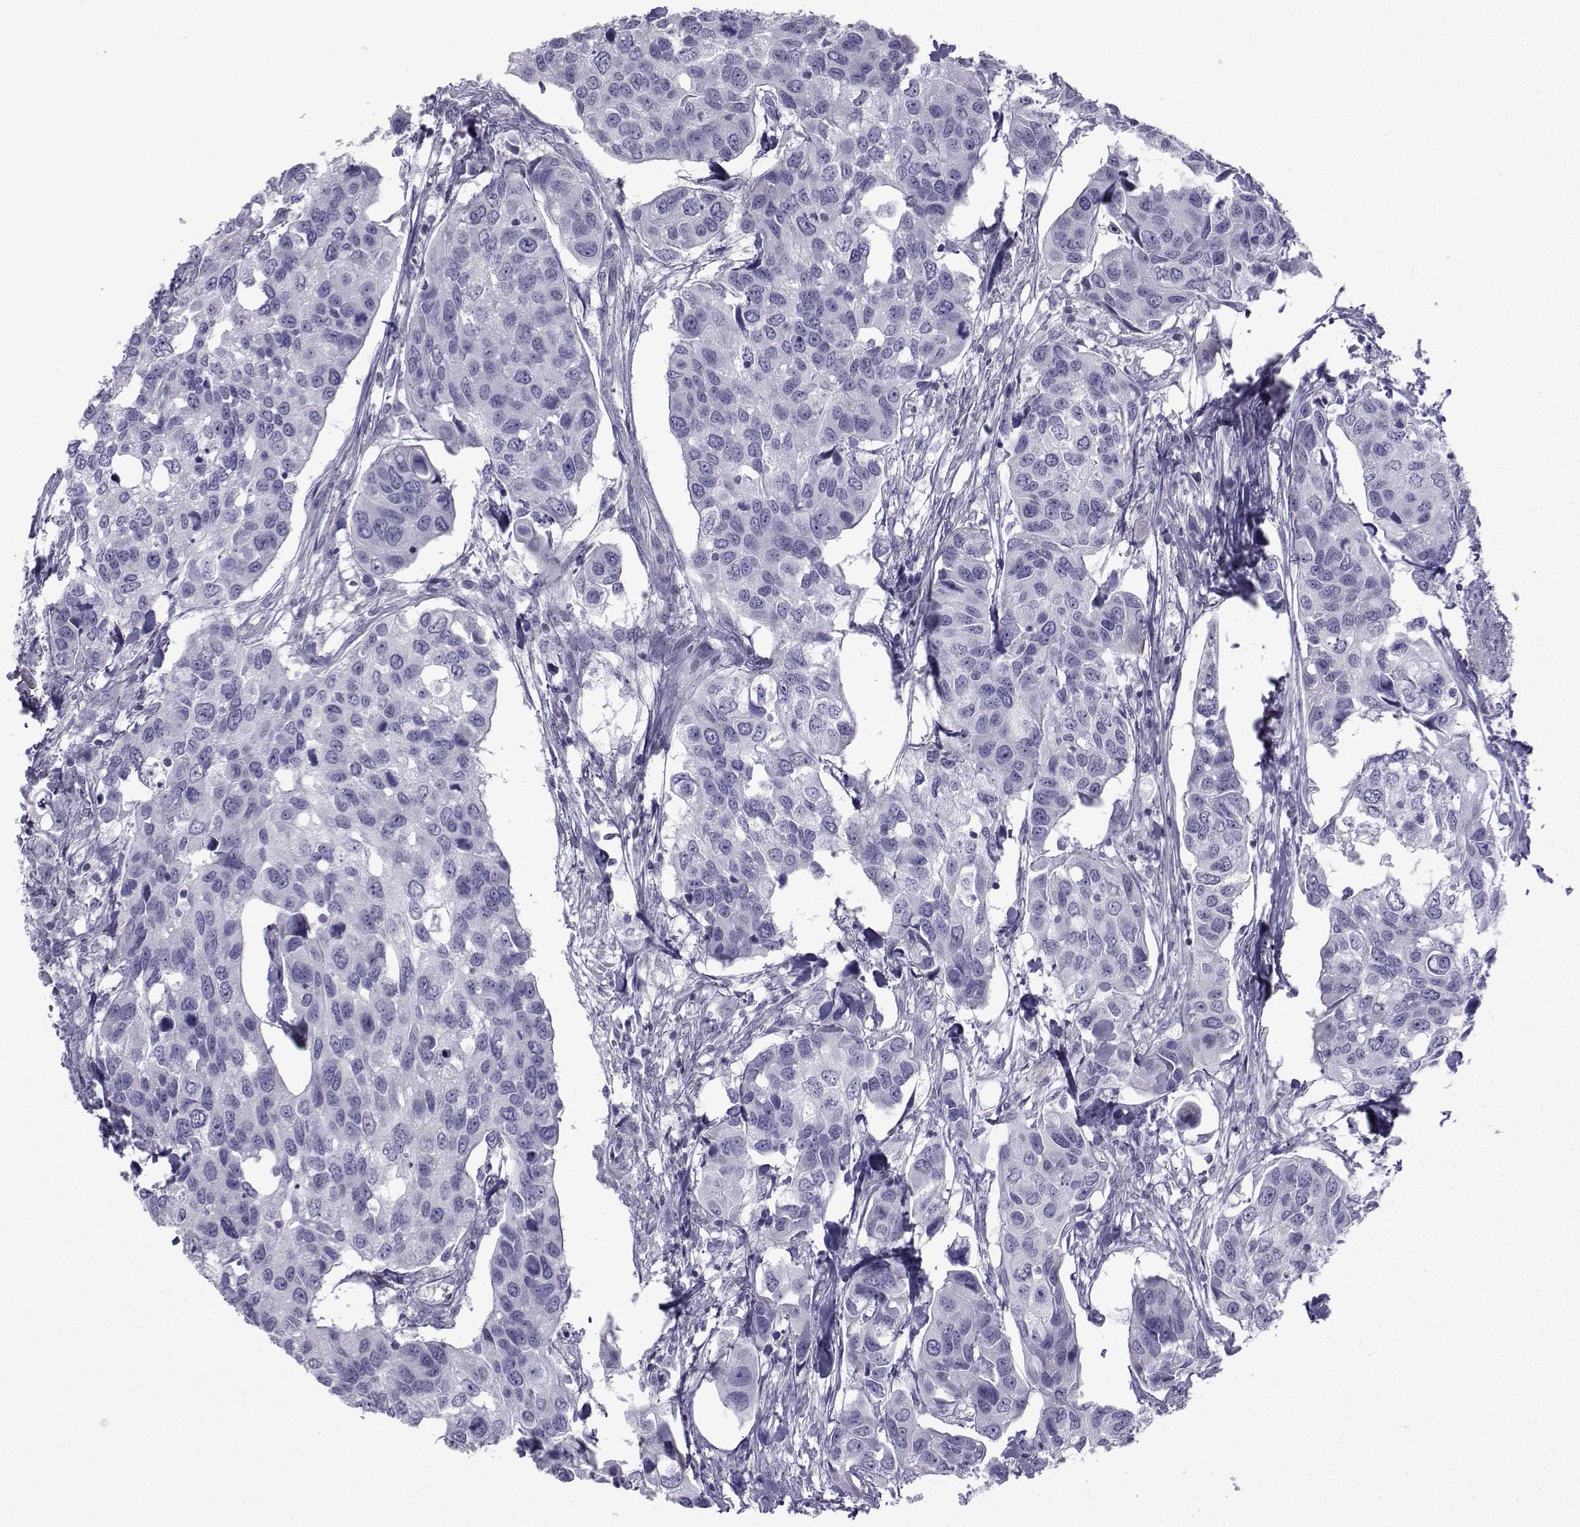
{"staining": {"intensity": "negative", "quantity": "none", "location": "none"}, "tissue": "urothelial cancer", "cell_type": "Tumor cells", "image_type": "cancer", "snomed": [{"axis": "morphology", "description": "Urothelial carcinoma, High grade"}, {"axis": "topography", "description": "Urinary bladder"}], "caption": "Tumor cells are negative for protein expression in human urothelial carcinoma (high-grade).", "gene": "SPANXD", "patient": {"sex": "male", "age": 60}}